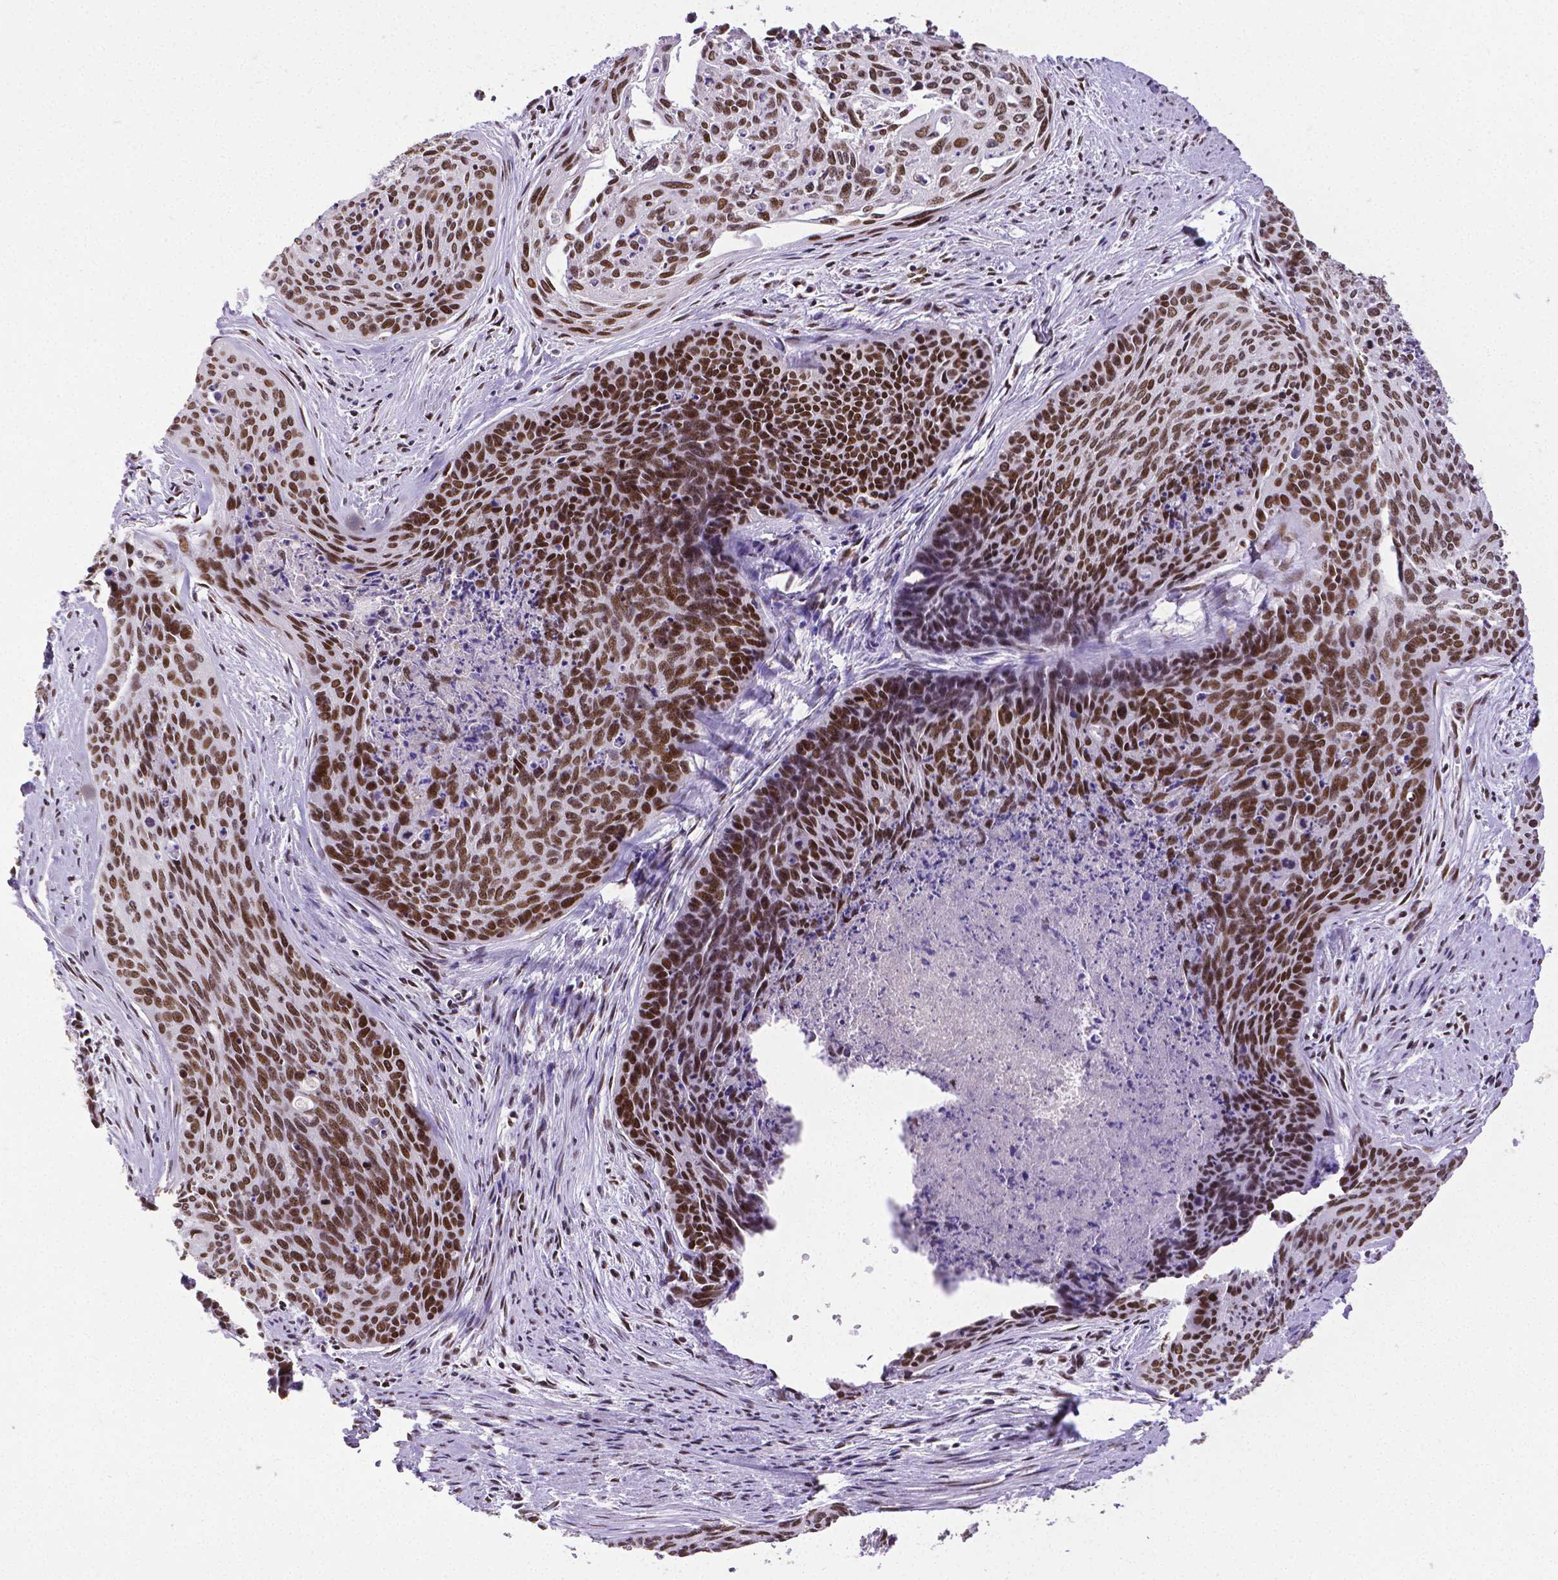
{"staining": {"intensity": "strong", "quantity": ">75%", "location": "nuclear"}, "tissue": "cervical cancer", "cell_type": "Tumor cells", "image_type": "cancer", "snomed": [{"axis": "morphology", "description": "Squamous cell carcinoma, NOS"}, {"axis": "topography", "description": "Cervix"}], "caption": "Human cervical cancer (squamous cell carcinoma) stained with a protein marker displays strong staining in tumor cells.", "gene": "REST", "patient": {"sex": "female", "age": 55}}